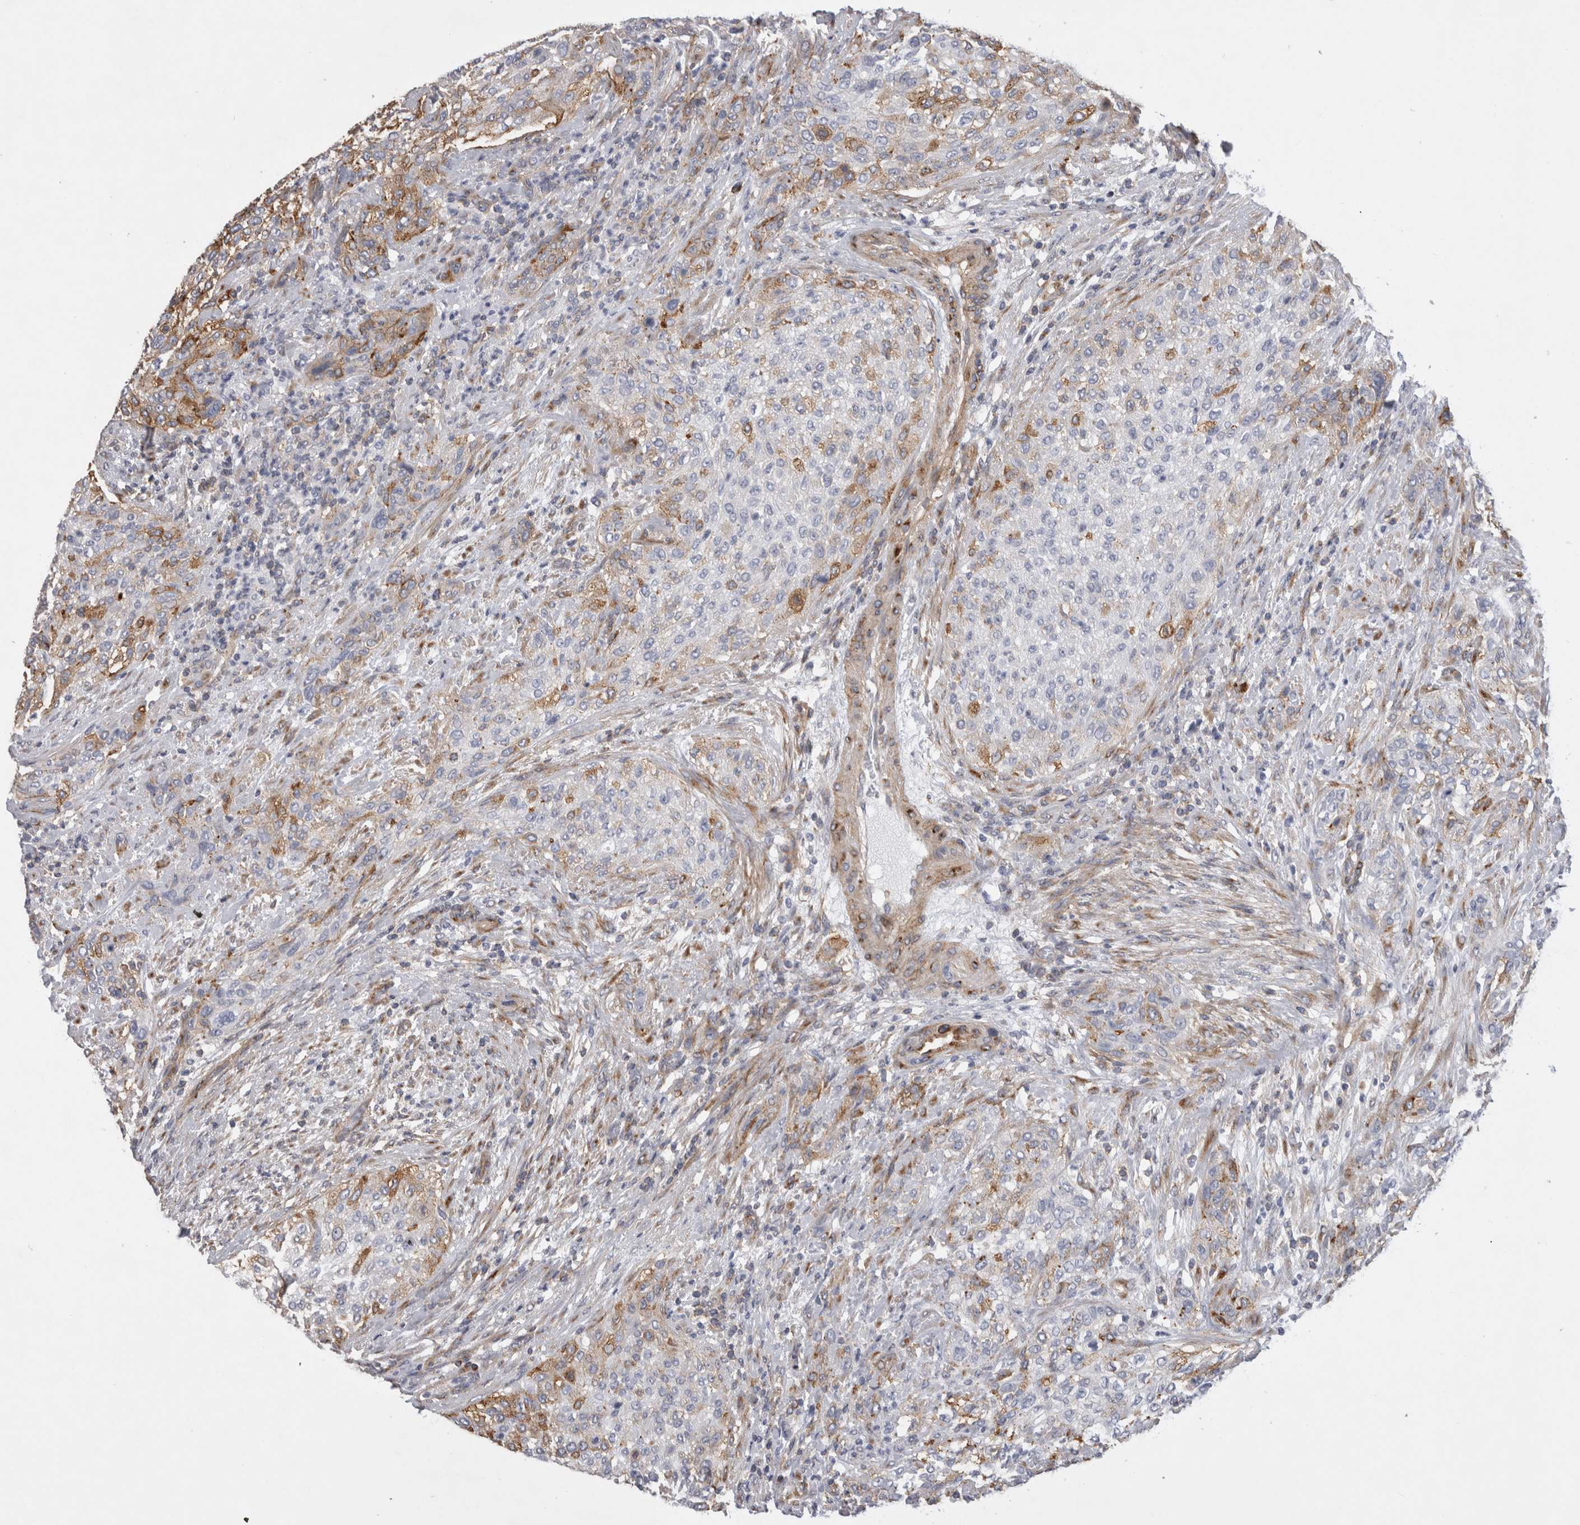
{"staining": {"intensity": "moderate", "quantity": "<25%", "location": "cytoplasmic/membranous"}, "tissue": "urothelial cancer", "cell_type": "Tumor cells", "image_type": "cancer", "snomed": [{"axis": "morphology", "description": "Urothelial carcinoma, Low grade"}, {"axis": "morphology", "description": "Urothelial carcinoma, High grade"}, {"axis": "topography", "description": "Urinary bladder"}], "caption": "Brown immunohistochemical staining in human urothelial cancer demonstrates moderate cytoplasmic/membranous staining in approximately <25% of tumor cells.", "gene": "ATXN3", "patient": {"sex": "male", "age": 35}}